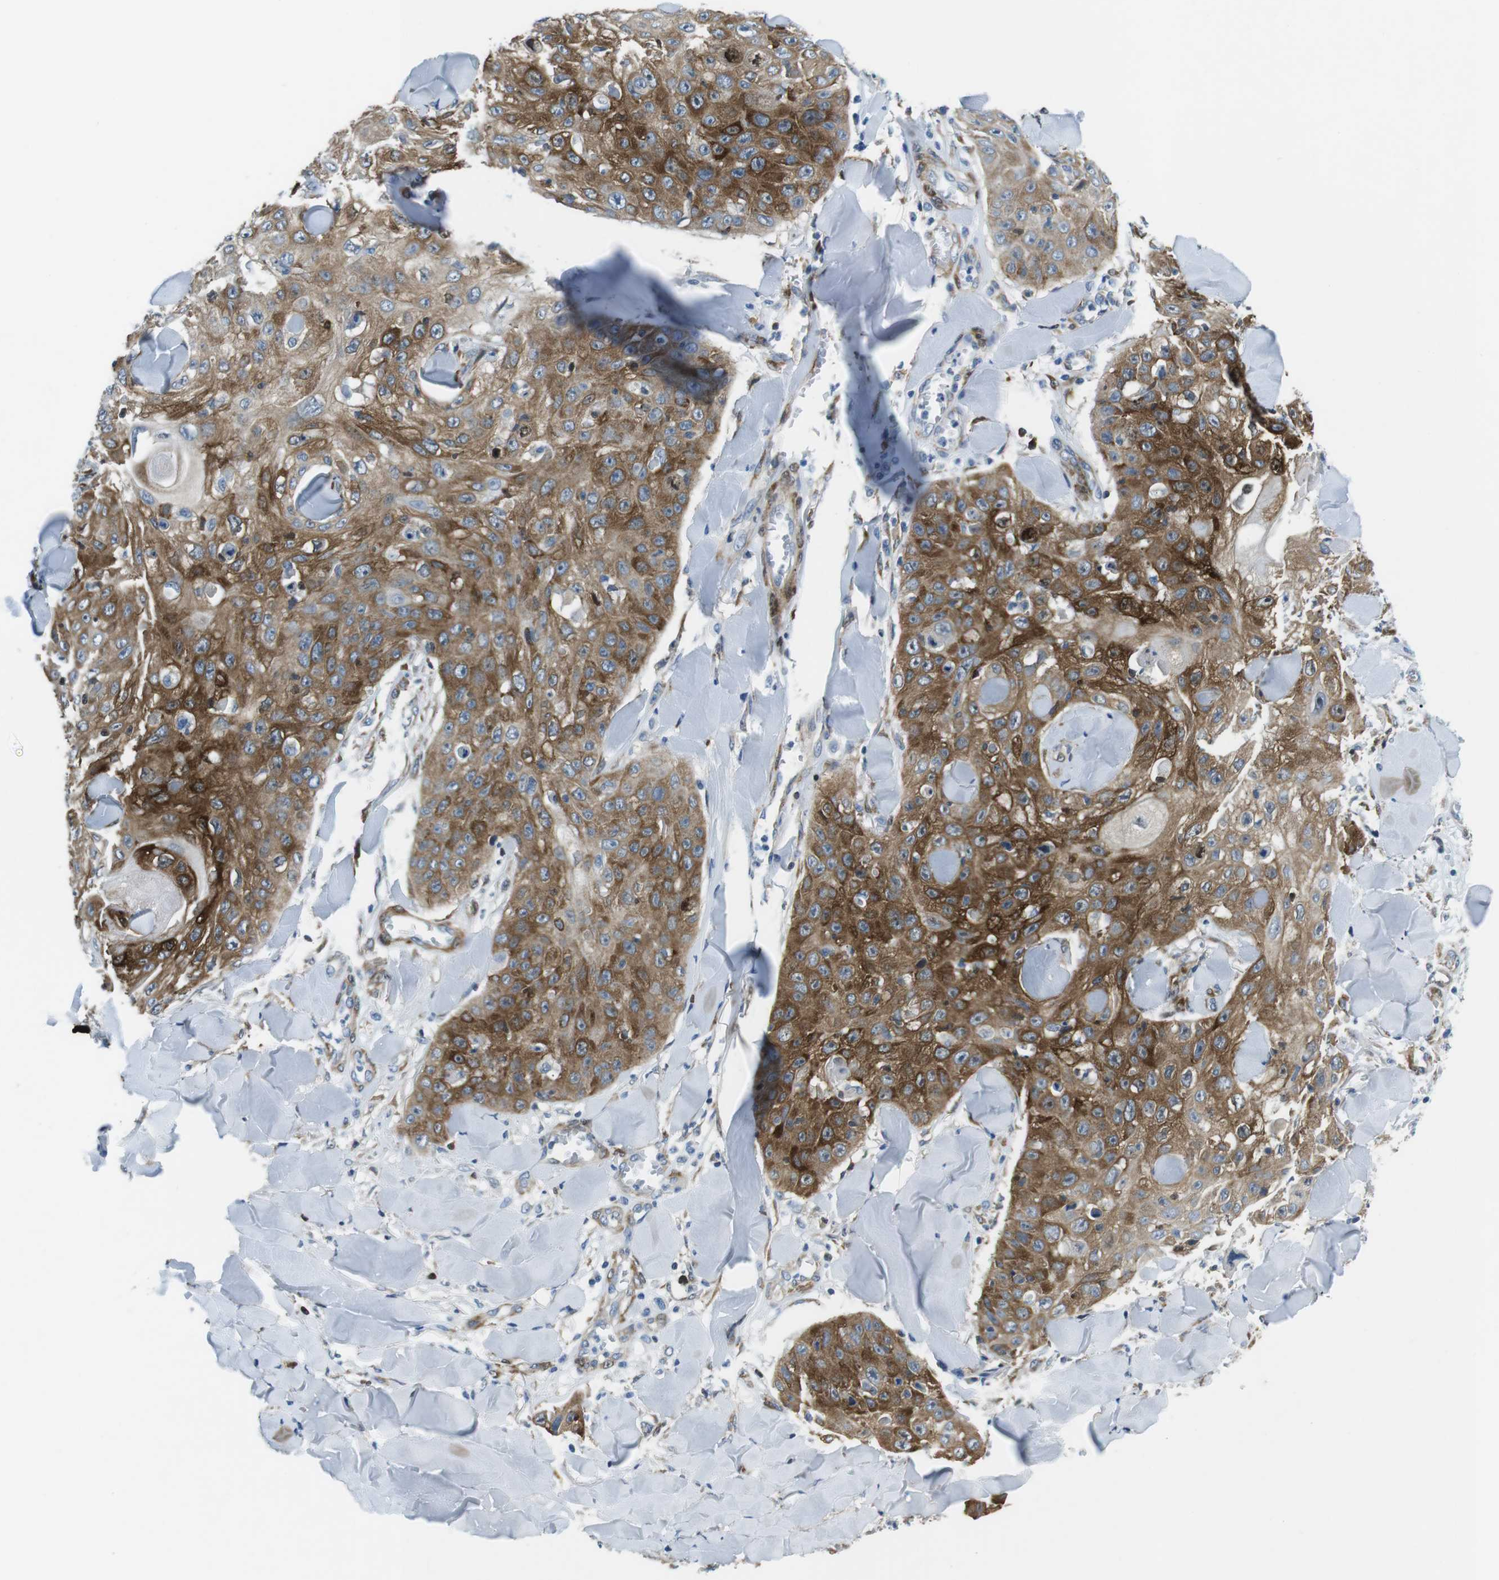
{"staining": {"intensity": "moderate", "quantity": ">75%", "location": "cytoplasmic/membranous"}, "tissue": "skin cancer", "cell_type": "Tumor cells", "image_type": "cancer", "snomed": [{"axis": "morphology", "description": "Squamous cell carcinoma, NOS"}, {"axis": "topography", "description": "Skin"}], "caption": "A micrograph of skin squamous cell carcinoma stained for a protein reveals moderate cytoplasmic/membranous brown staining in tumor cells.", "gene": "PHLDA1", "patient": {"sex": "male", "age": 86}}